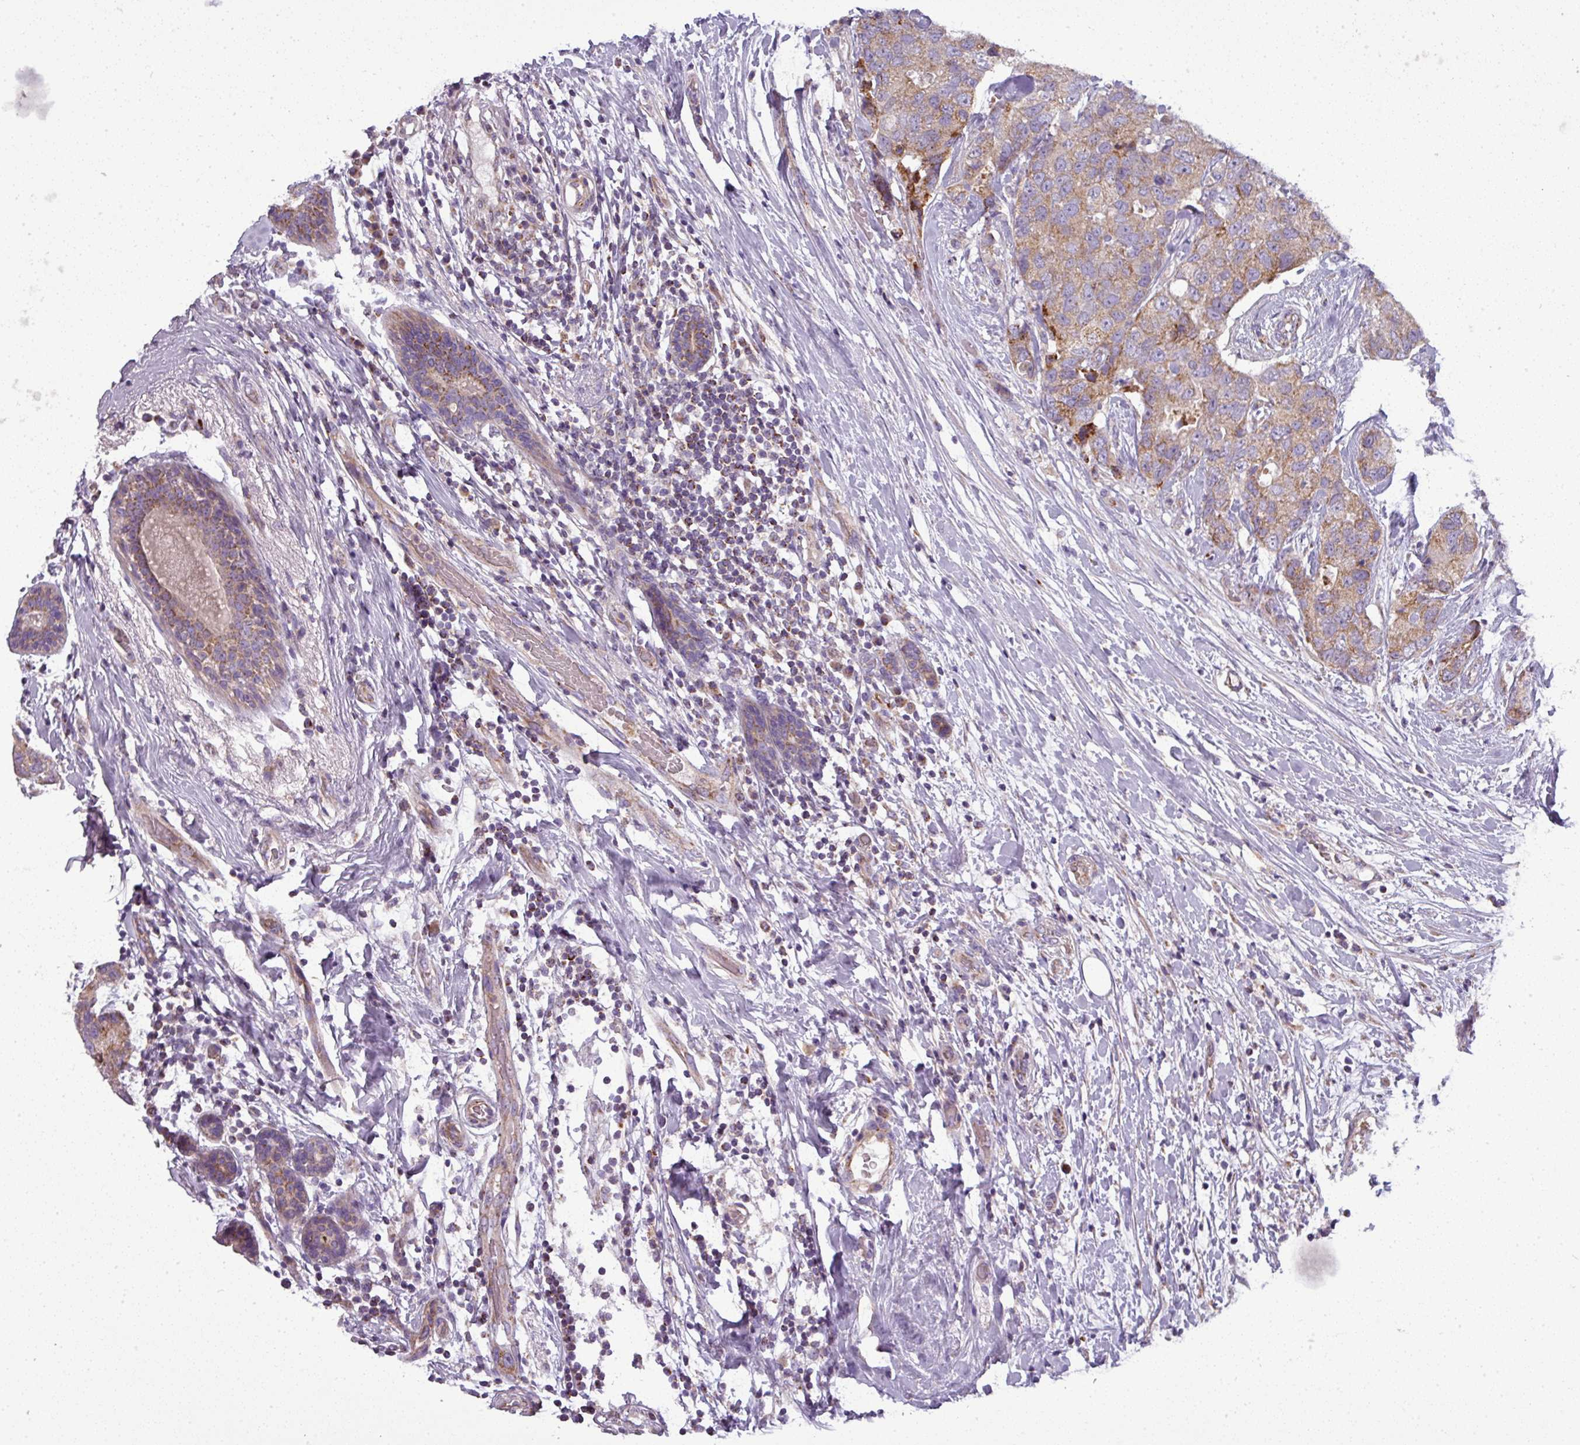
{"staining": {"intensity": "moderate", "quantity": "25%-75%", "location": "cytoplasmic/membranous"}, "tissue": "breast cancer", "cell_type": "Tumor cells", "image_type": "cancer", "snomed": [{"axis": "morphology", "description": "Duct carcinoma"}, {"axis": "topography", "description": "Breast"}], "caption": "Immunohistochemical staining of human breast cancer (intraductal carcinoma) reveals moderate cytoplasmic/membranous protein expression in approximately 25%-75% of tumor cells. The staining was performed using DAB (3,3'-diaminobenzidine), with brown indicating positive protein expression. Nuclei are stained blue with hematoxylin.", "gene": "PNMA6A", "patient": {"sex": "female", "age": 62}}